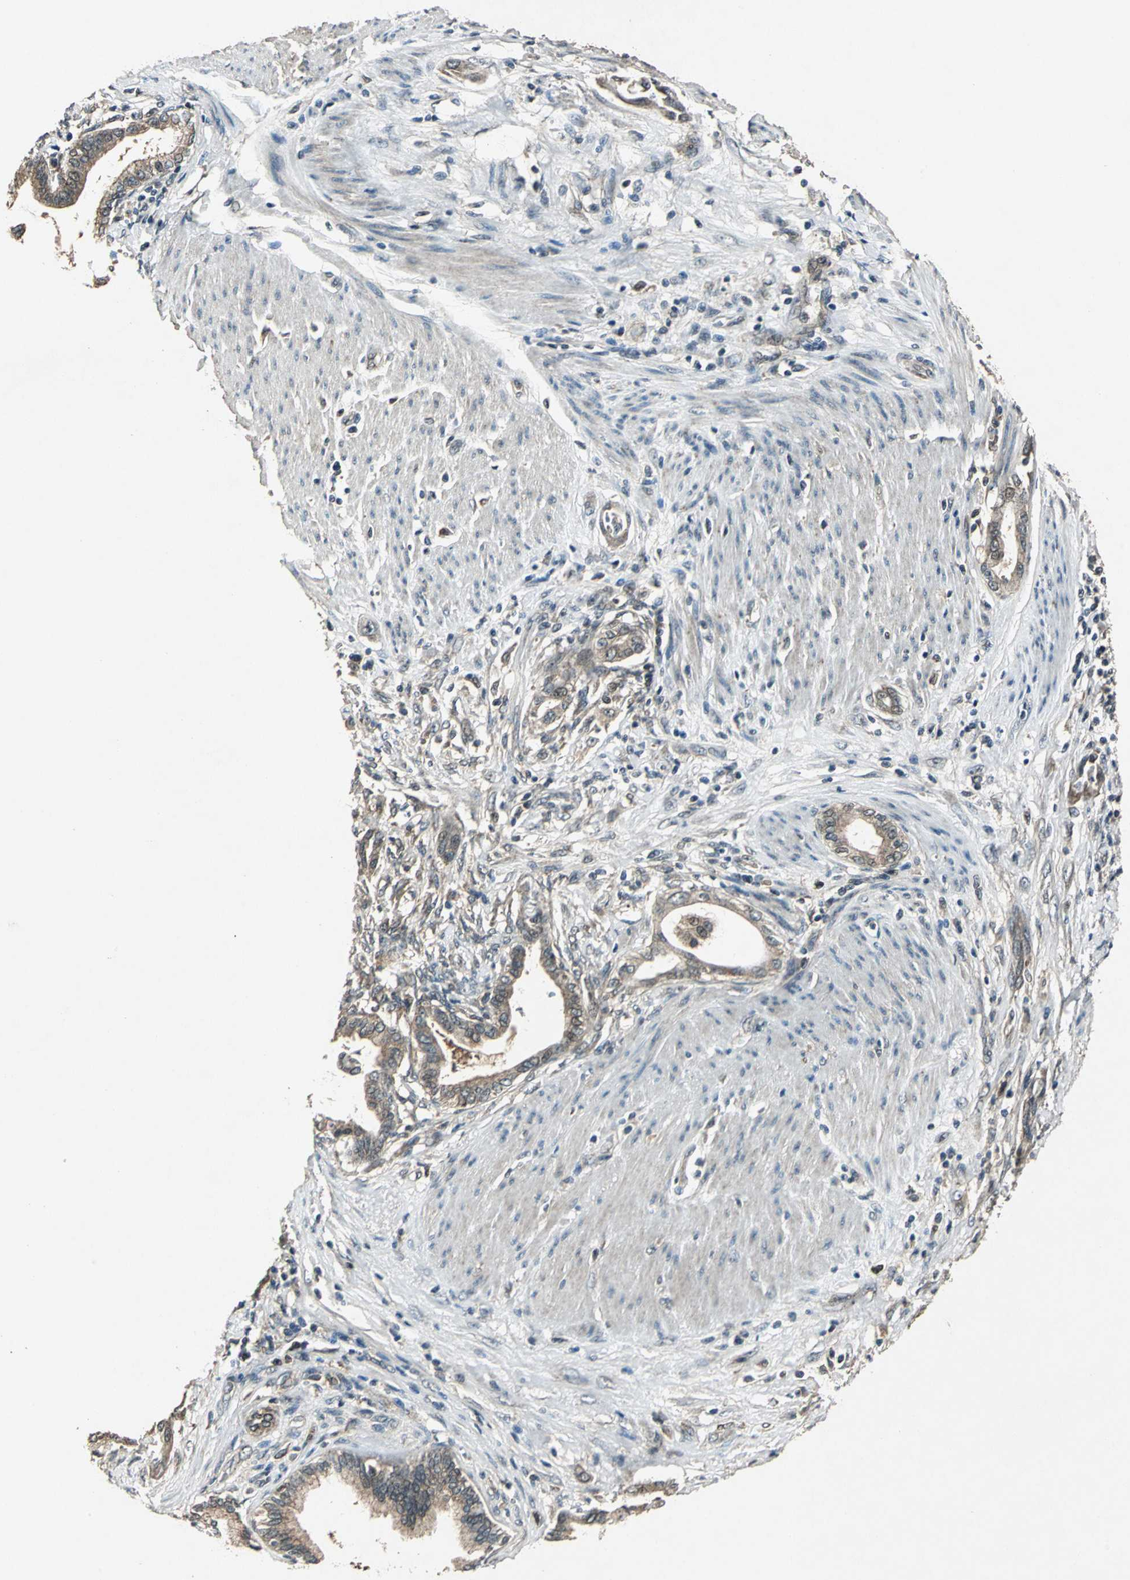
{"staining": {"intensity": "weak", "quantity": ">75%", "location": "cytoplasmic/membranous"}, "tissue": "pancreatic cancer", "cell_type": "Tumor cells", "image_type": "cancer", "snomed": [{"axis": "morphology", "description": "Adenocarcinoma, NOS"}, {"axis": "topography", "description": "Pancreas"}], "caption": "Immunohistochemical staining of adenocarcinoma (pancreatic) demonstrates weak cytoplasmic/membranous protein positivity in approximately >75% of tumor cells.", "gene": "AHSA1", "patient": {"sex": "female", "age": 64}}